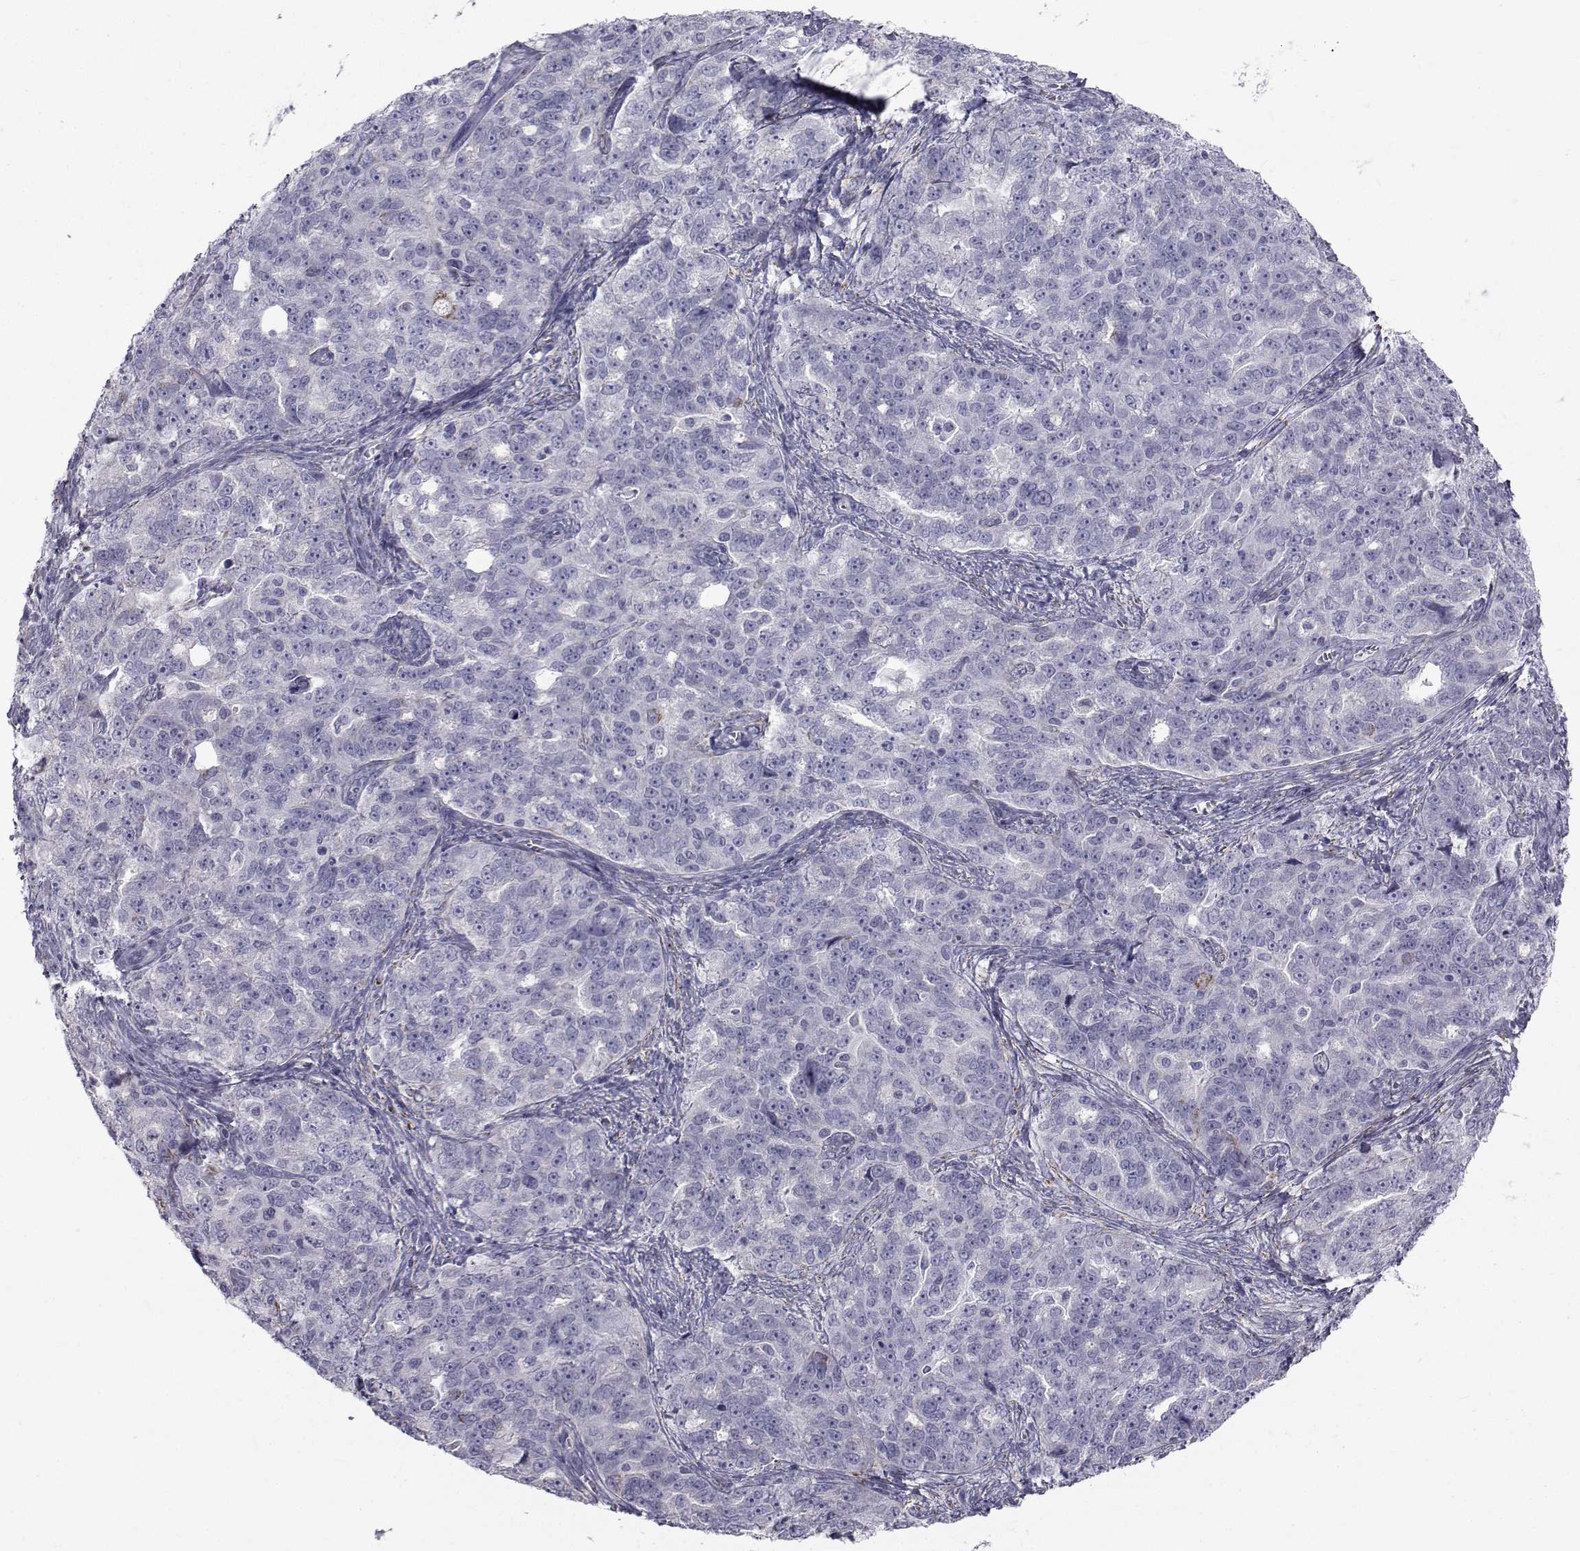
{"staining": {"intensity": "moderate", "quantity": "<25%", "location": "cytoplasmic/membranous"}, "tissue": "ovarian cancer", "cell_type": "Tumor cells", "image_type": "cancer", "snomed": [{"axis": "morphology", "description": "Cystadenocarcinoma, serous, NOS"}, {"axis": "topography", "description": "Ovary"}], "caption": "Approximately <25% of tumor cells in human ovarian serous cystadenocarcinoma exhibit moderate cytoplasmic/membranous protein staining as visualized by brown immunohistochemical staining.", "gene": "FDXR", "patient": {"sex": "female", "age": 51}}